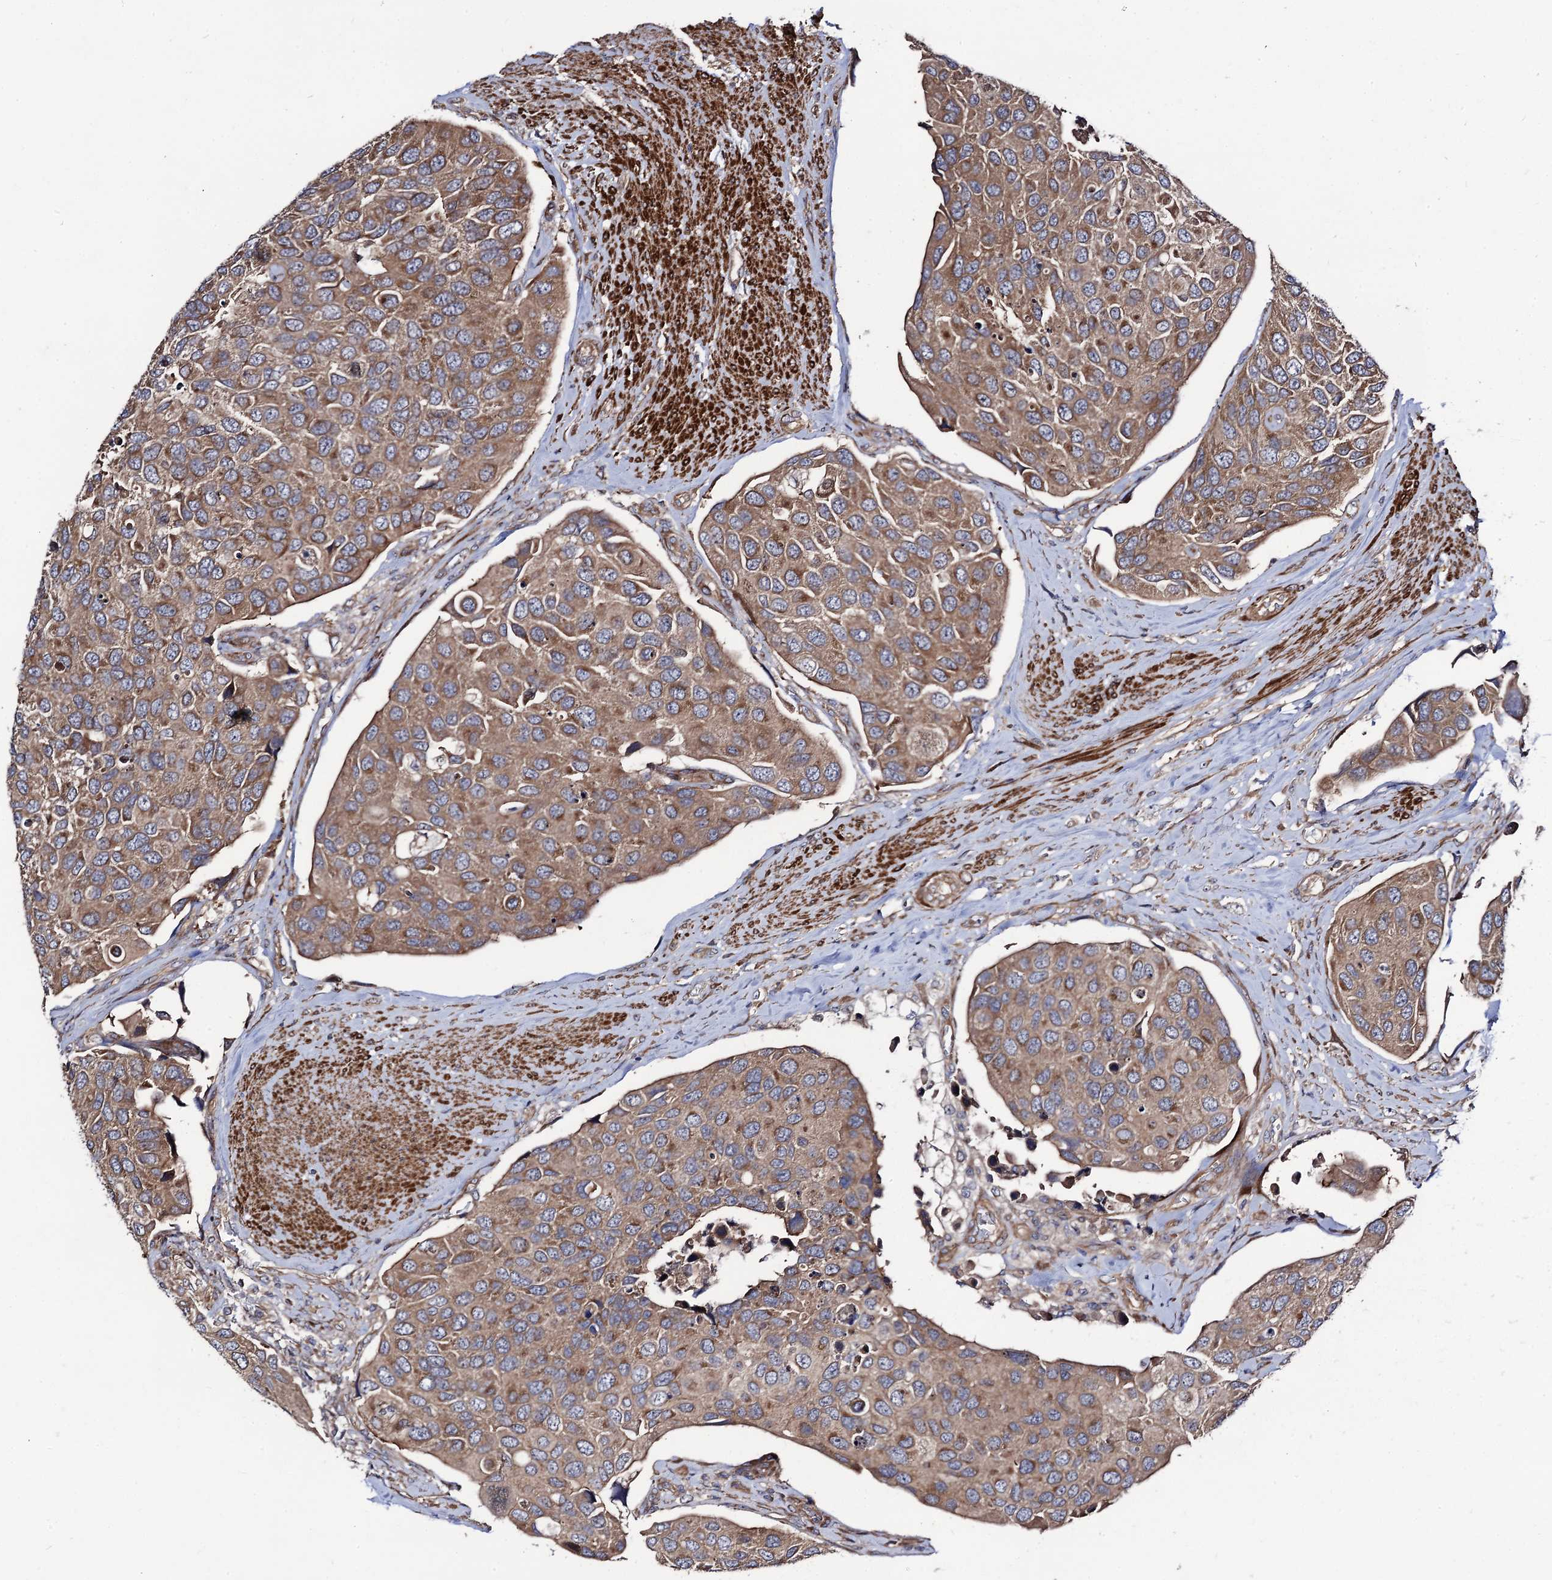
{"staining": {"intensity": "moderate", "quantity": ">75%", "location": "cytoplasmic/membranous"}, "tissue": "urothelial cancer", "cell_type": "Tumor cells", "image_type": "cancer", "snomed": [{"axis": "morphology", "description": "Urothelial carcinoma, High grade"}, {"axis": "topography", "description": "Urinary bladder"}], "caption": "Moderate cytoplasmic/membranous expression for a protein is present in about >75% of tumor cells of urothelial cancer using IHC.", "gene": "DYDC1", "patient": {"sex": "male", "age": 74}}